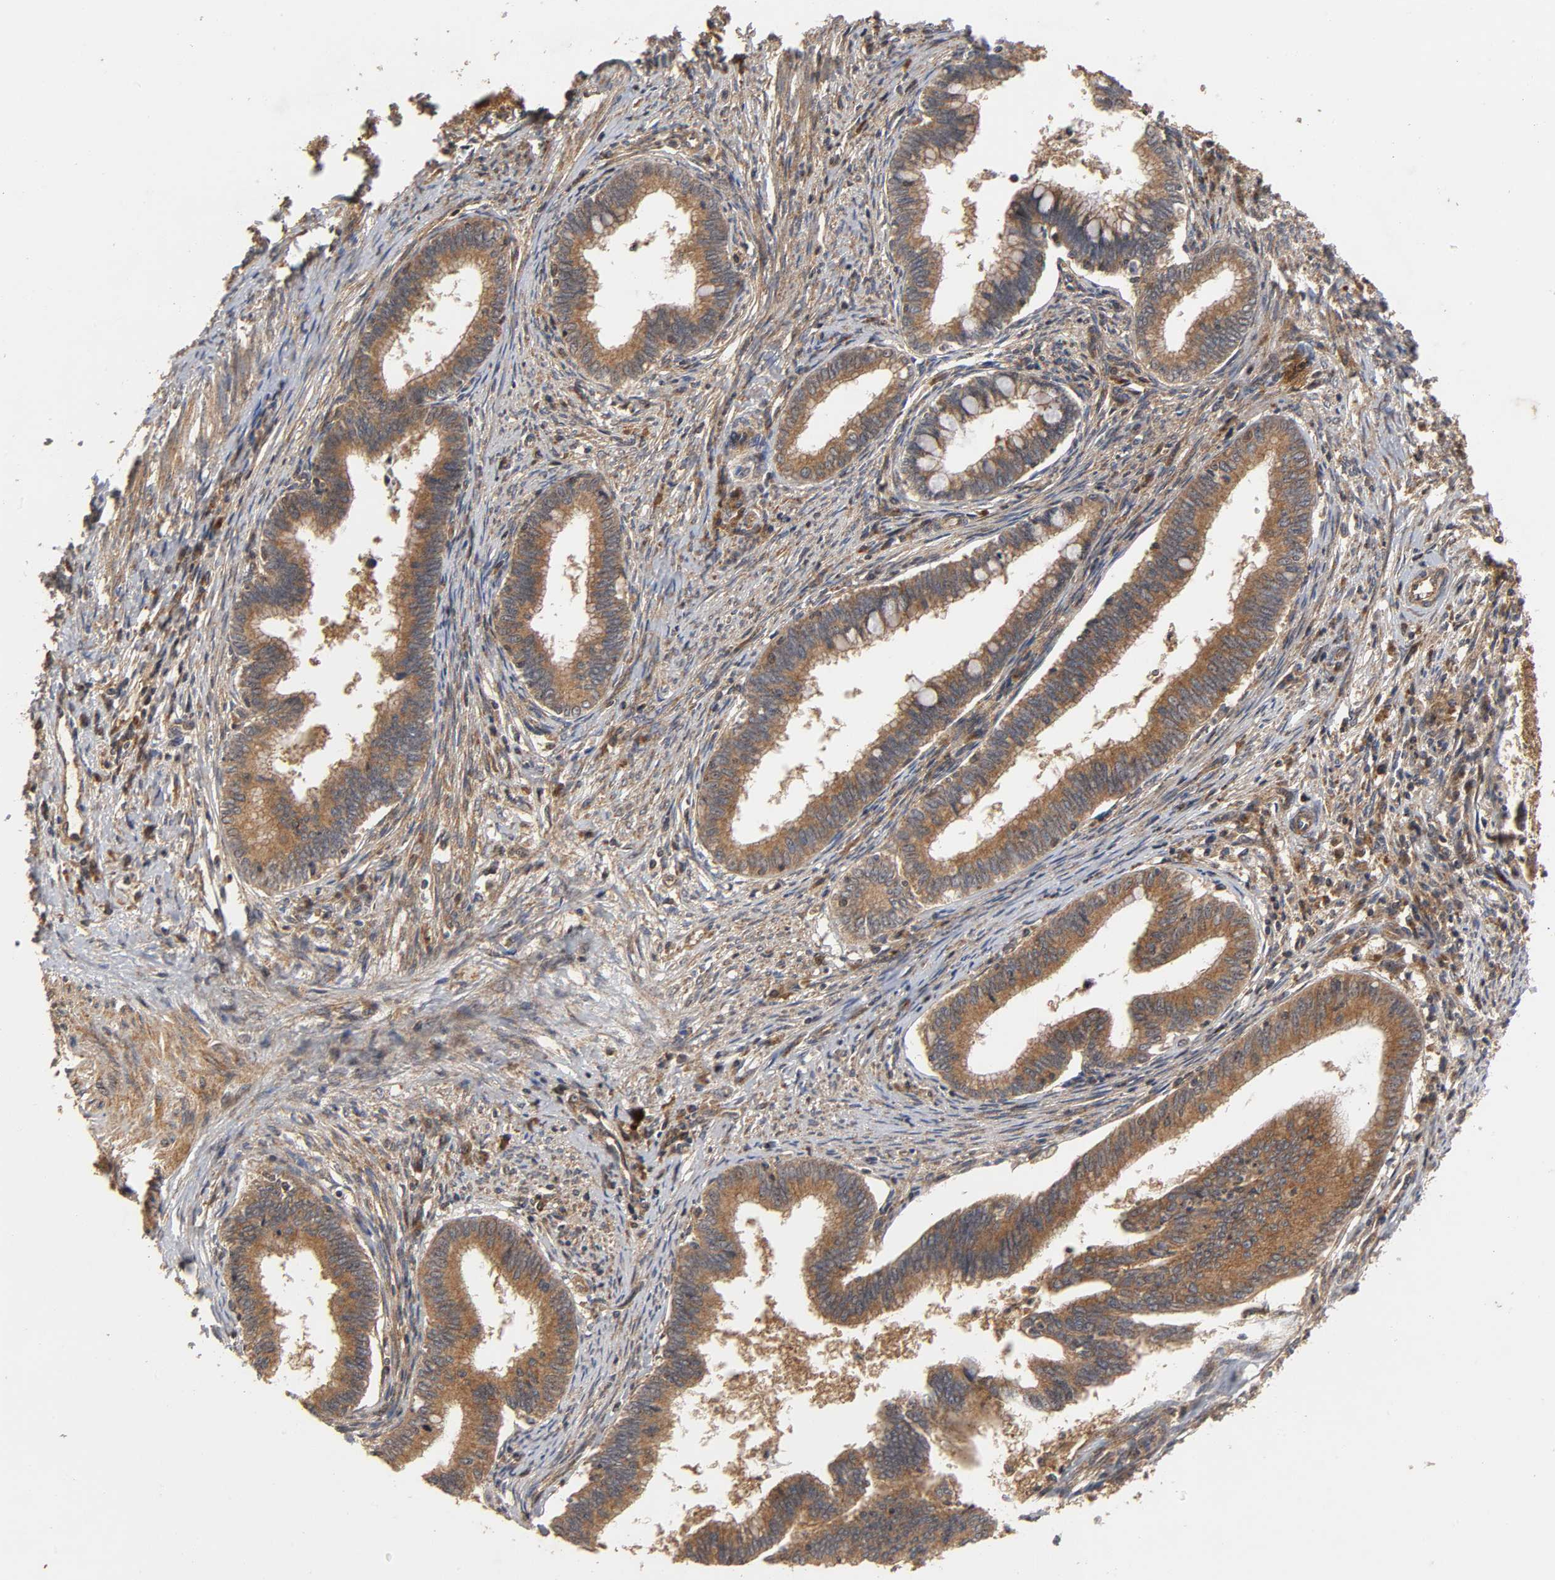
{"staining": {"intensity": "moderate", "quantity": ">75%", "location": "cytoplasmic/membranous"}, "tissue": "cervical cancer", "cell_type": "Tumor cells", "image_type": "cancer", "snomed": [{"axis": "morphology", "description": "Adenocarcinoma, NOS"}, {"axis": "topography", "description": "Cervix"}], "caption": "Approximately >75% of tumor cells in adenocarcinoma (cervical) display moderate cytoplasmic/membranous protein positivity as visualized by brown immunohistochemical staining.", "gene": "IKBKB", "patient": {"sex": "female", "age": 36}}